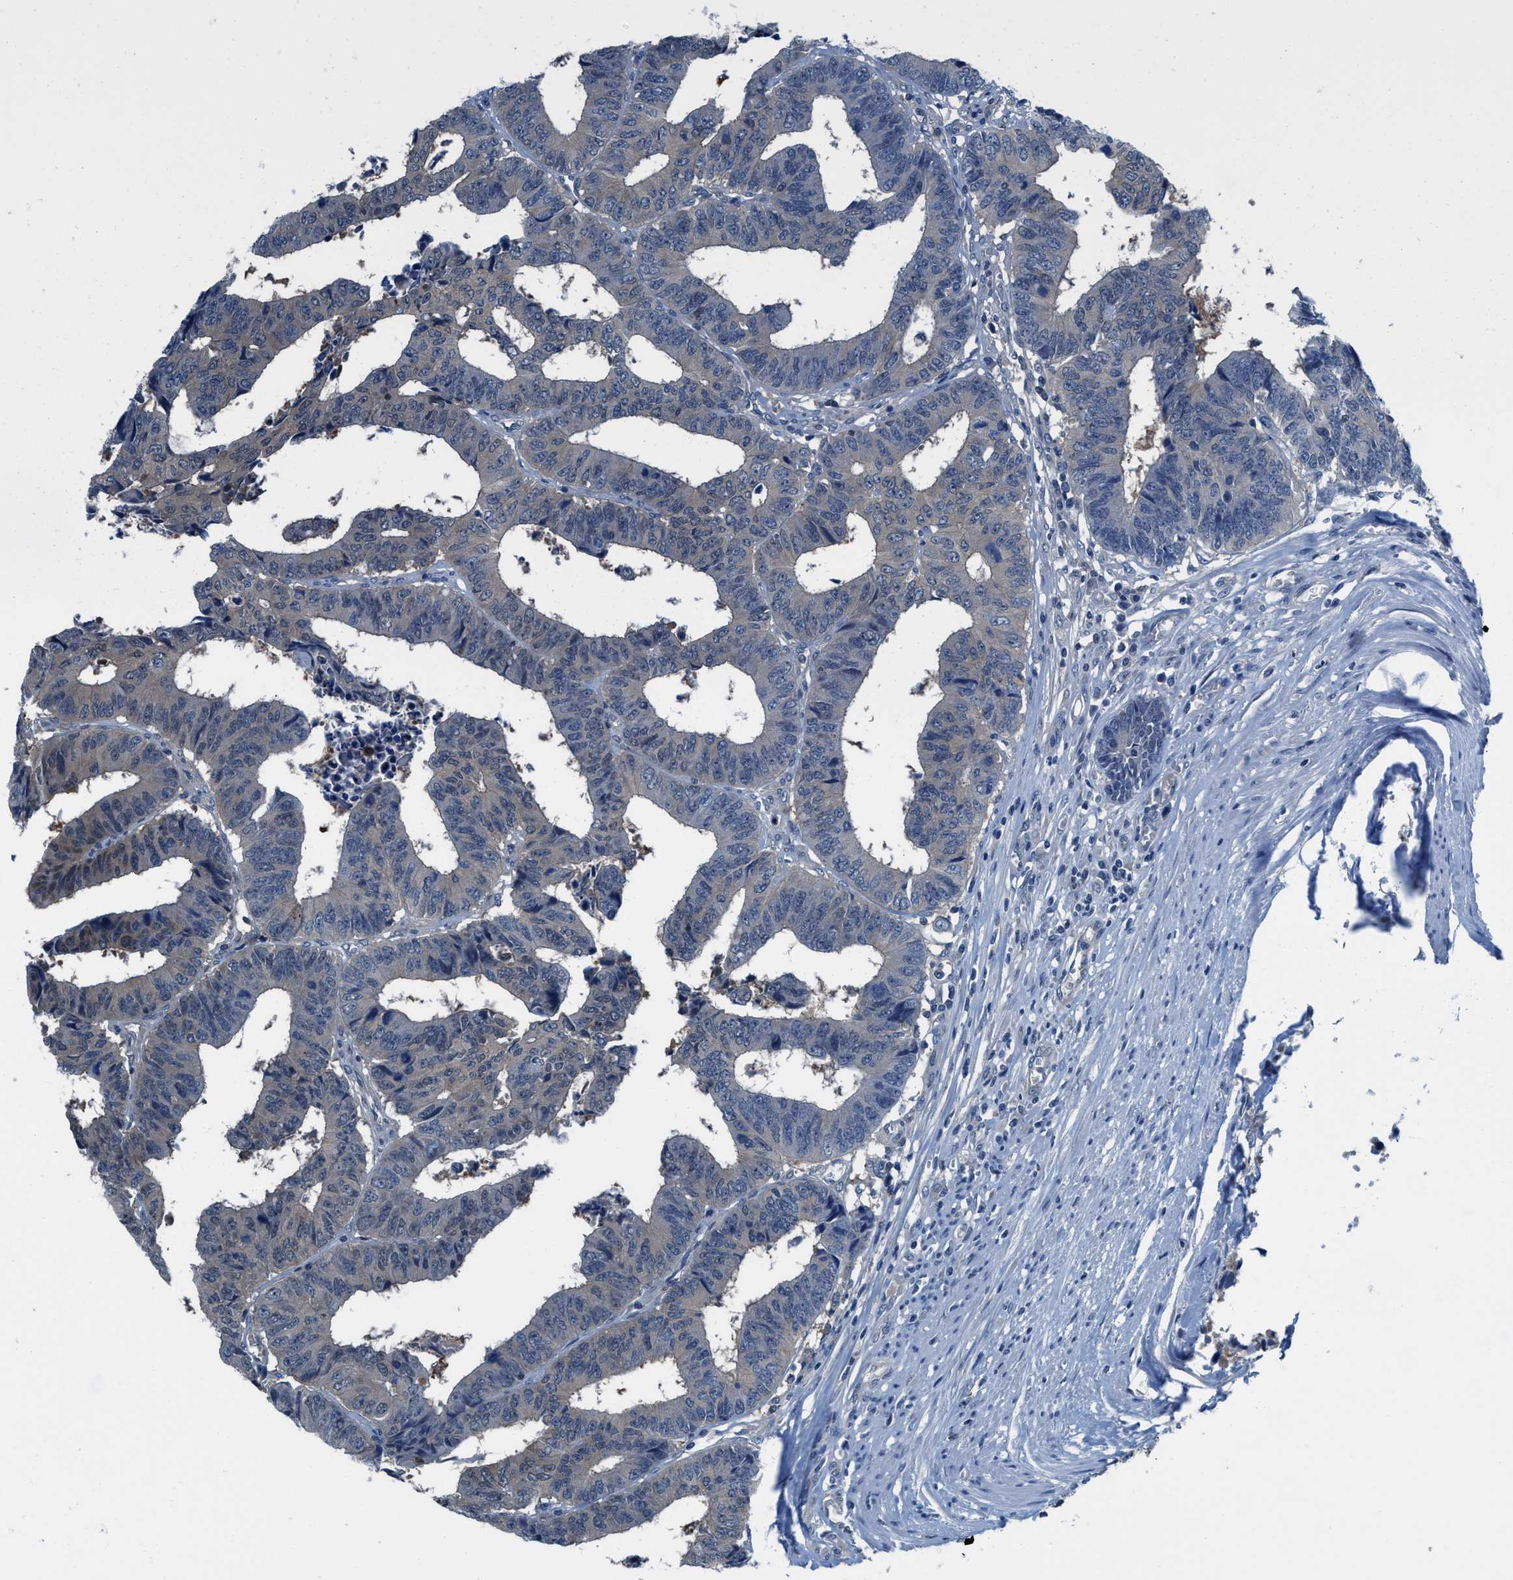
{"staining": {"intensity": "negative", "quantity": "none", "location": "none"}, "tissue": "colorectal cancer", "cell_type": "Tumor cells", "image_type": "cancer", "snomed": [{"axis": "morphology", "description": "Adenocarcinoma, NOS"}, {"axis": "topography", "description": "Rectum"}], "caption": "The immunohistochemistry (IHC) photomicrograph has no significant staining in tumor cells of colorectal adenocarcinoma tissue.", "gene": "NUDT5", "patient": {"sex": "male", "age": 84}}